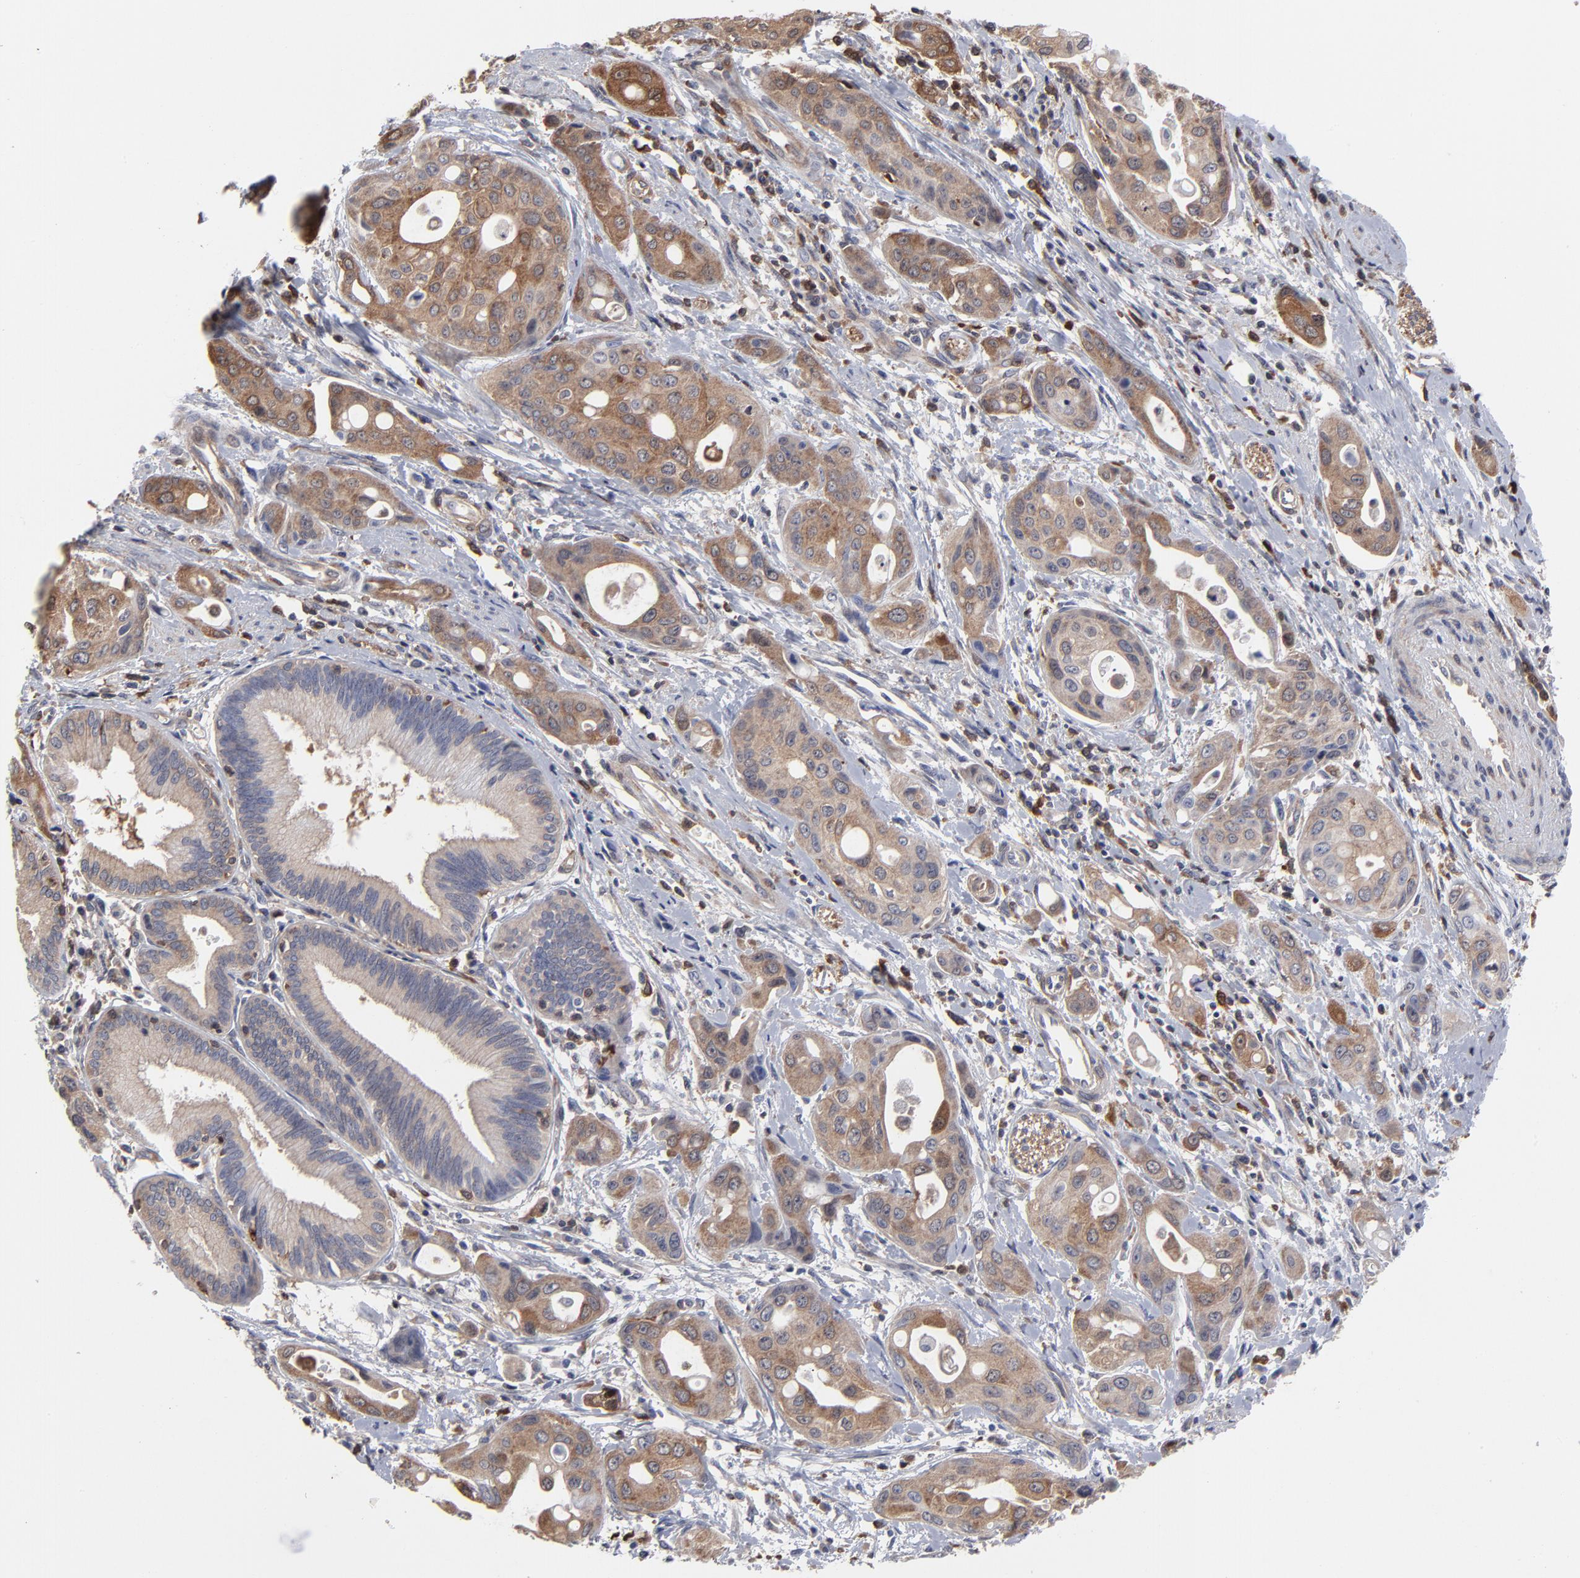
{"staining": {"intensity": "moderate", "quantity": ">75%", "location": "cytoplasmic/membranous"}, "tissue": "pancreatic cancer", "cell_type": "Tumor cells", "image_type": "cancer", "snomed": [{"axis": "morphology", "description": "Adenocarcinoma, NOS"}, {"axis": "topography", "description": "Pancreas"}], "caption": "Immunohistochemical staining of human pancreatic adenocarcinoma exhibits moderate cytoplasmic/membranous protein staining in approximately >75% of tumor cells.", "gene": "MAP2K1", "patient": {"sex": "female", "age": 60}}